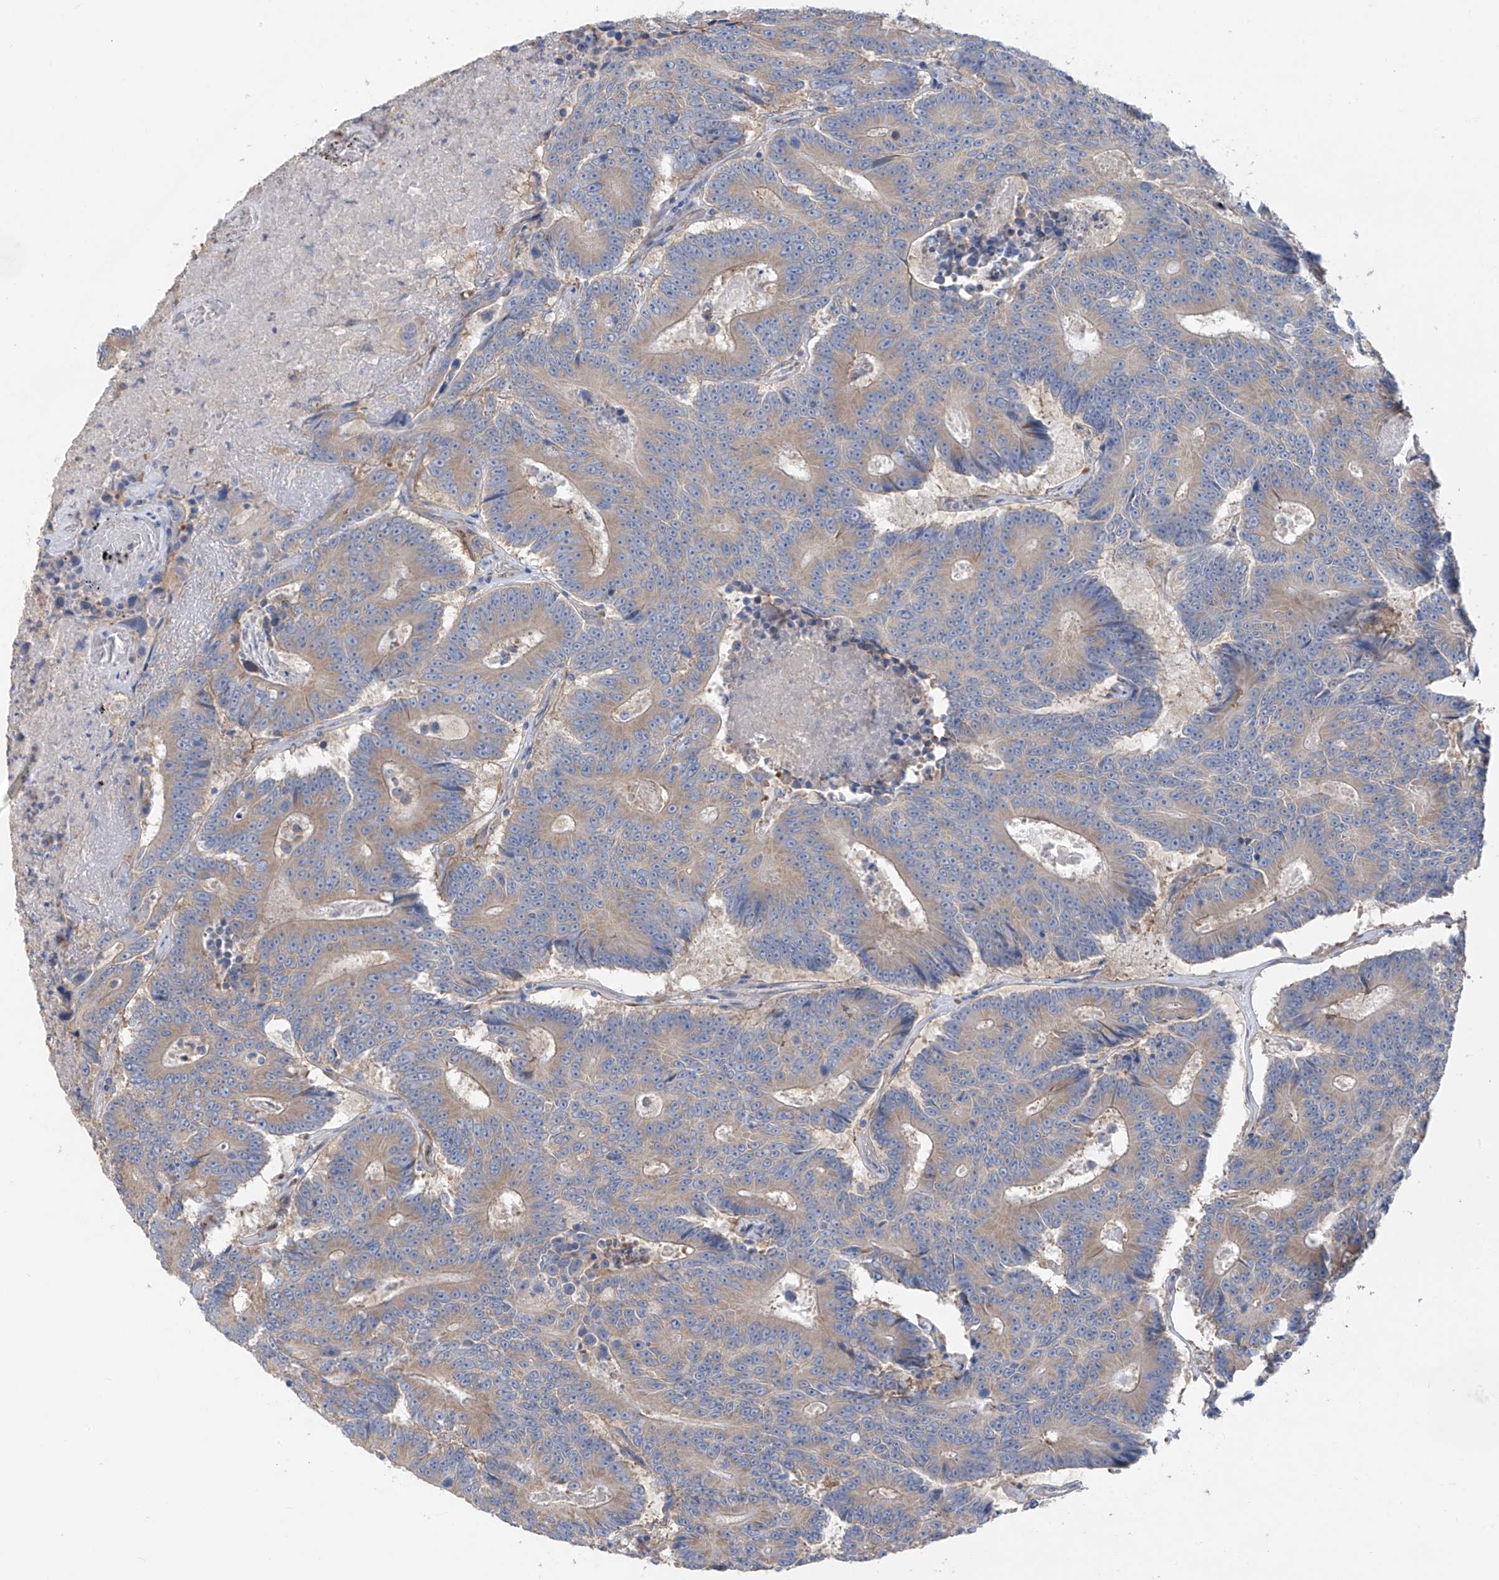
{"staining": {"intensity": "weak", "quantity": "25%-75%", "location": "cytoplasmic/membranous"}, "tissue": "colorectal cancer", "cell_type": "Tumor cells", "image_type": "cancer", "snomed": [{"axis": "morphology", "description": "Adenocarcinoma, NOS"}, {"axis": "topography", "description": "Colon"}], "caption": "Protein expression analysis of adenocarcinoma (colorectal) exhibits weak cytoplasmic/membranous expression in about 25%-75% of tumor cells. The protein is shown in brown color, while the nuclei are stained blue.", "gene": "RPL4", "patient": {"sex": "male", "age": 83}}